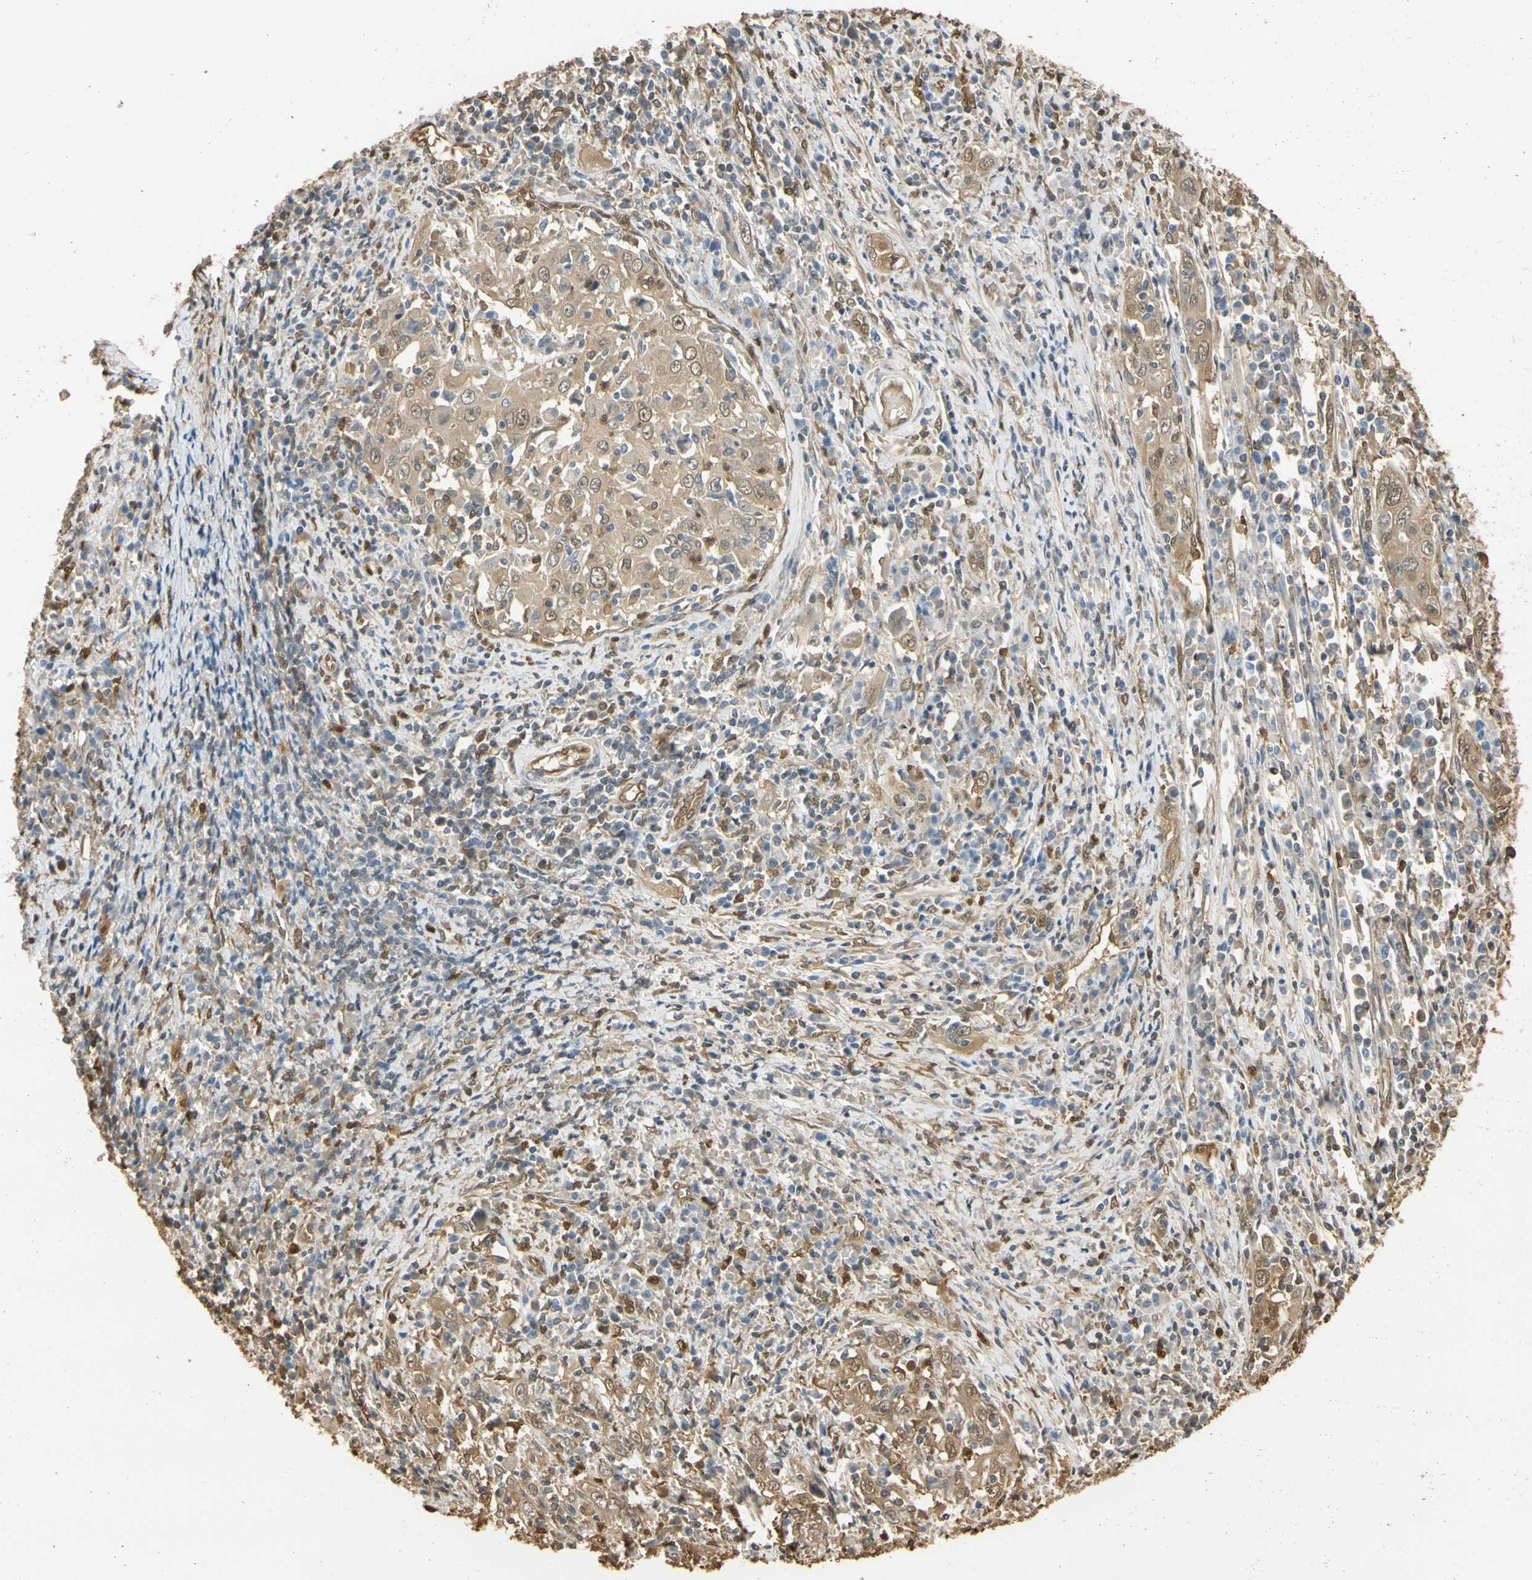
{"staining": {"intensity": "moderate", "quantity": ">75%", "location": "cytoplasmic/membranous,nuclear"}, "tissue": "cervical cancer", "cell_type": "Tumor cells", "image_type": "cancer", "snomed": [{"axis": "morphology", "description": "Squamous cell carcinoma, NOS"}, {"axis": "topography", "description": "Cervix"}], "caption": "DAB (3,3'-diaminobenzidine) immunohistochemical staining of cervical squamous cell carcinoma displays moderate cytoplasmic/membranous and nuclear protein positivity in about >75% of tumor cells.", "gene": "S100A6", "patient": {"sex": "female", "age": 46}}